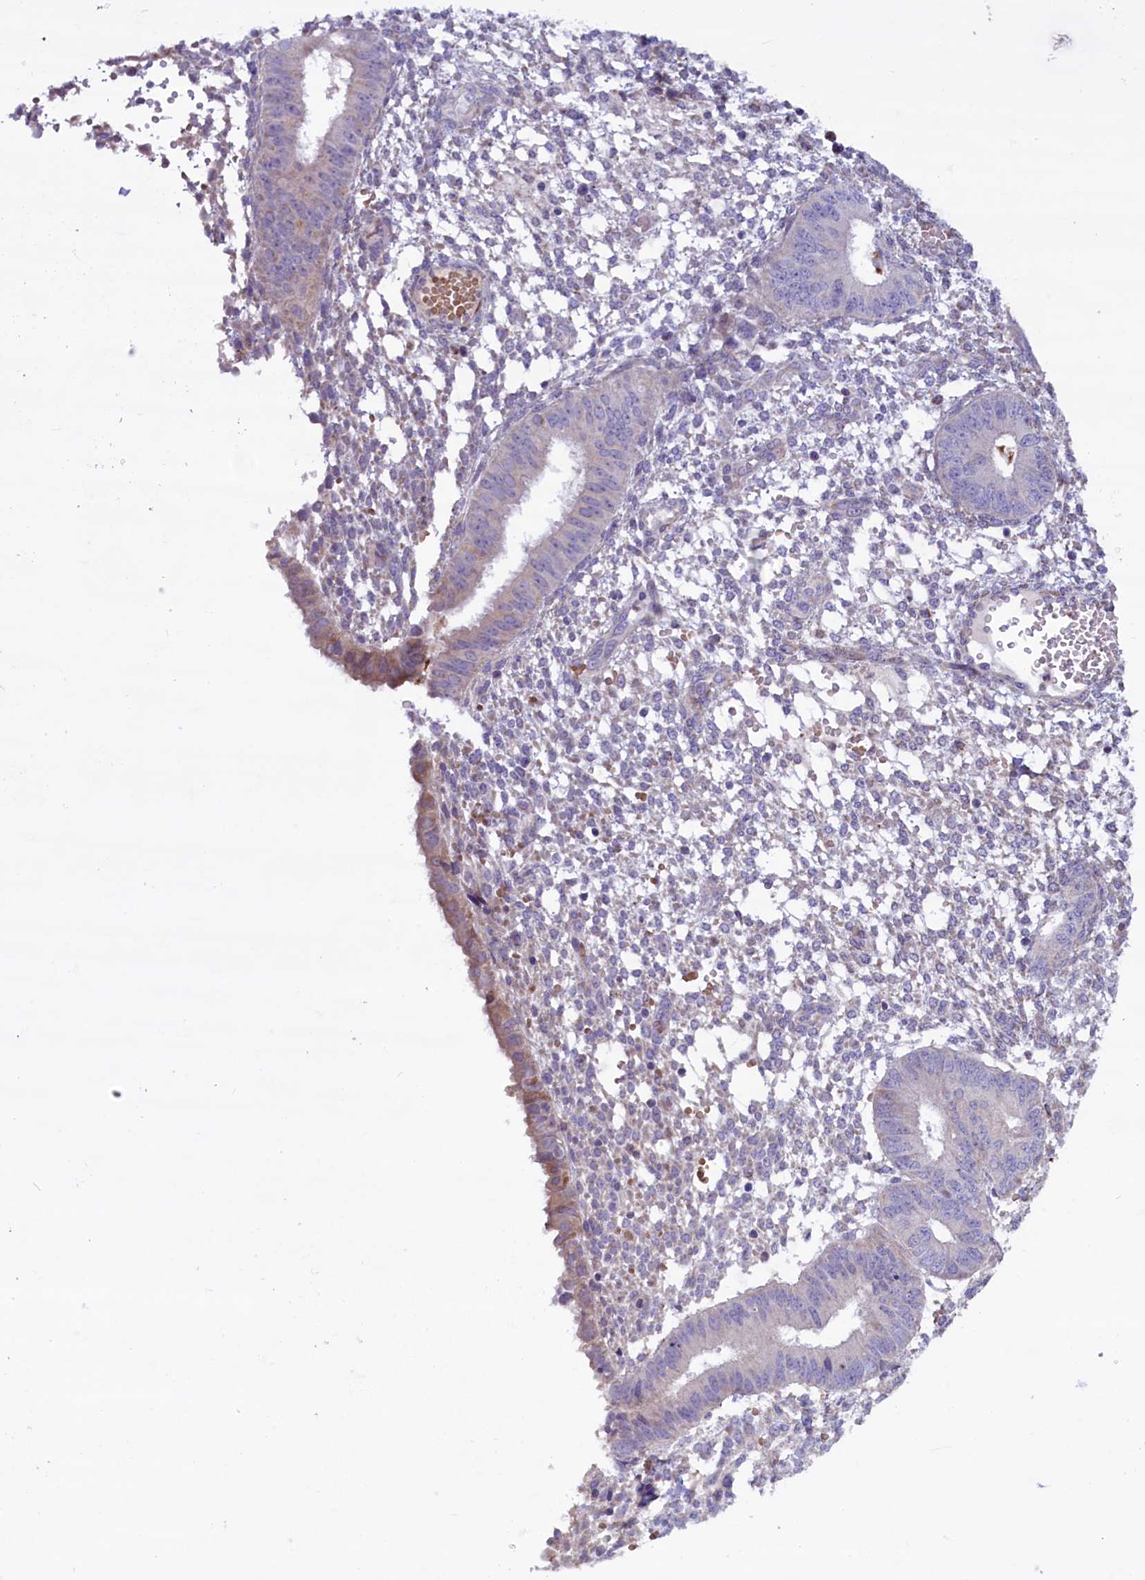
{"staining": {"intensity": "weak", "quantity": "<25%", "location": "cytoplasmic/membranous"}, "tissue": "endometrium", "cell_type": "Cells in endometrial stroma", "image_type": "normal", "snomed": [{"axis": "morphology", "description": "Normal tissue, NOS"}, {"axis": "topography", "description": "Endometrium"}], "caption": "This is a image of immunohistochemistry staining of unremarkable endometrium, which shows no expression in cells in endometrial stroma.", "gene": "MIEF2", "patient": {"sex": "female", "age": 49}}